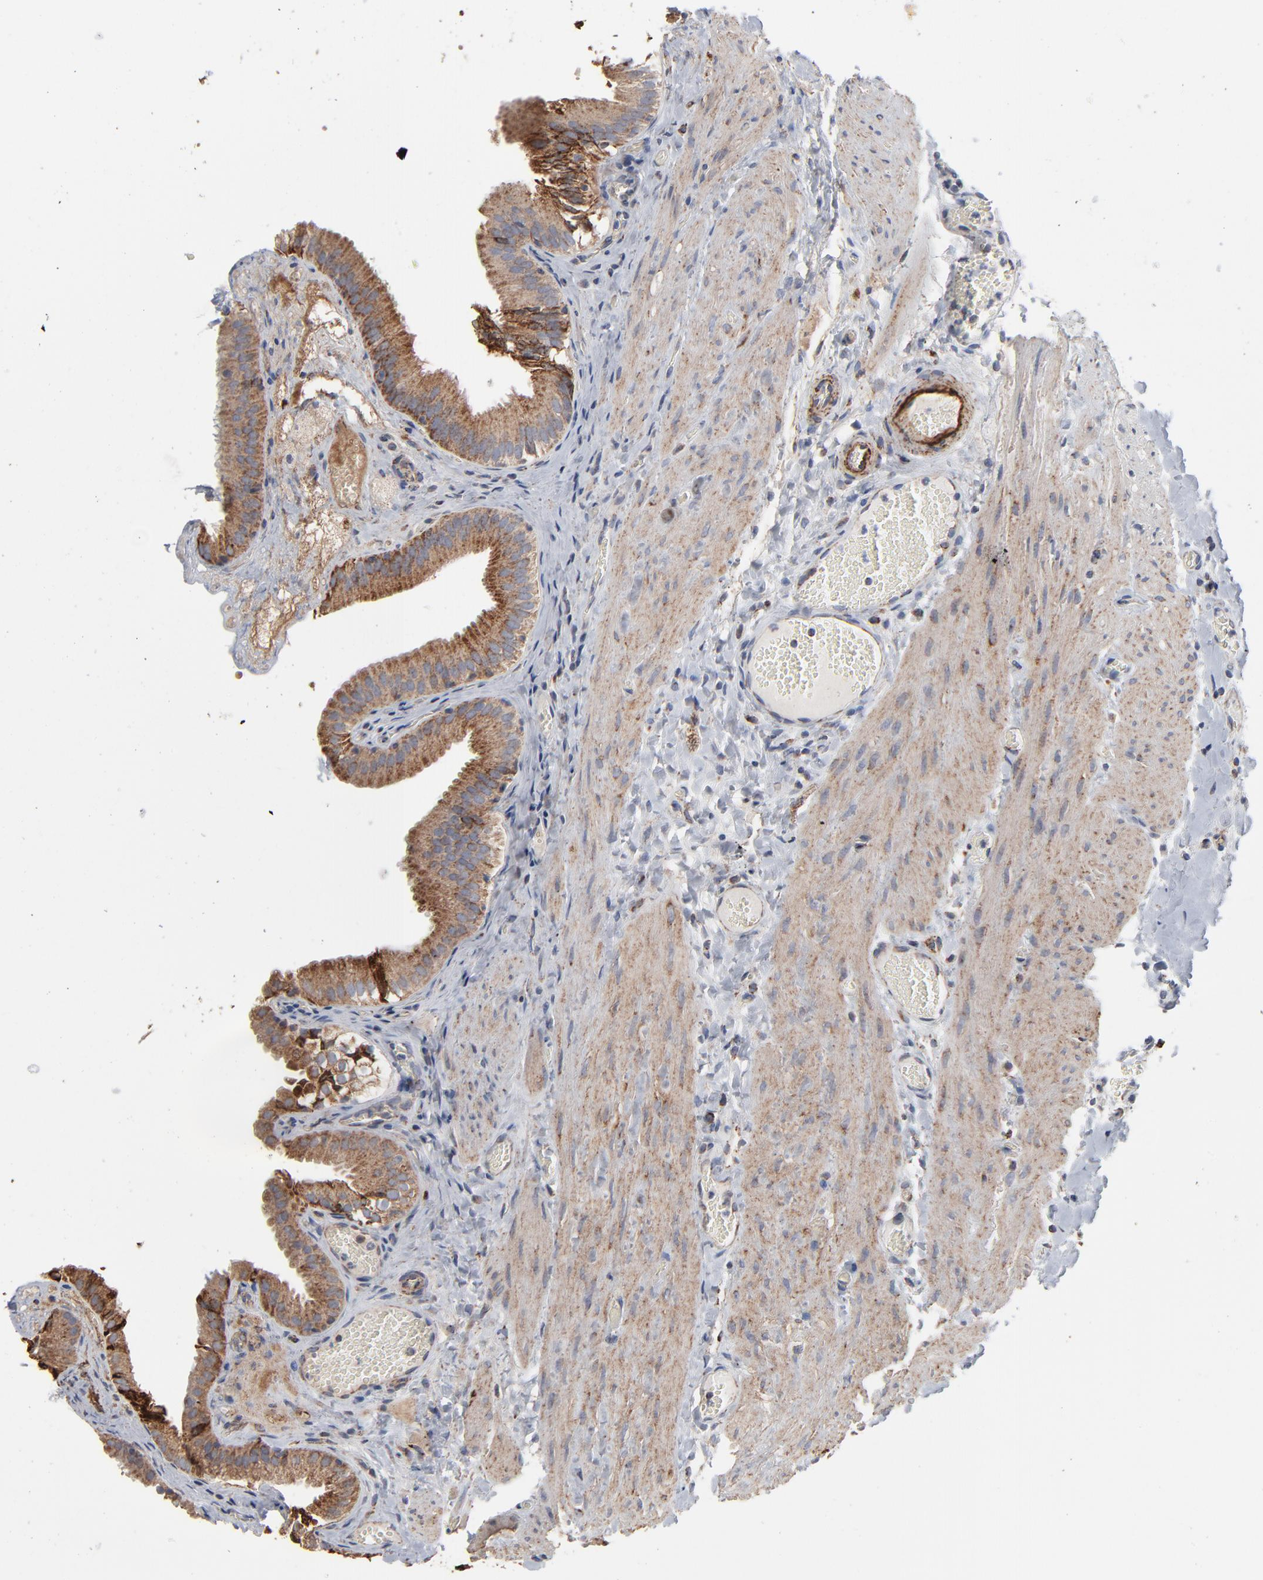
{"staining": {"intensity": "strong", "quantity": ">75%", "location": "cytoplasmic/membranous"}, "tissue": "gallbladder", "cell_type": "Glandular cells", "image_type": "normal", "snomed": [{"axis": "morphology", "description": "Normal tissue, NOS"}, {"axis": "topography", "description": "Gallbladder"}], "caption": "Immunohistochemical staining of unremarkable human gallbladder displays >75% levels of strong cytoplasmic/membranous protein positivity in about >75% of glandular cells. Using DAB (brown) and hematoxylin (blue) stains, captured at high magnification using brightfield microscopy.", "gene": "UQCRC1", "patient": {"sex": "female", "age": 24}}